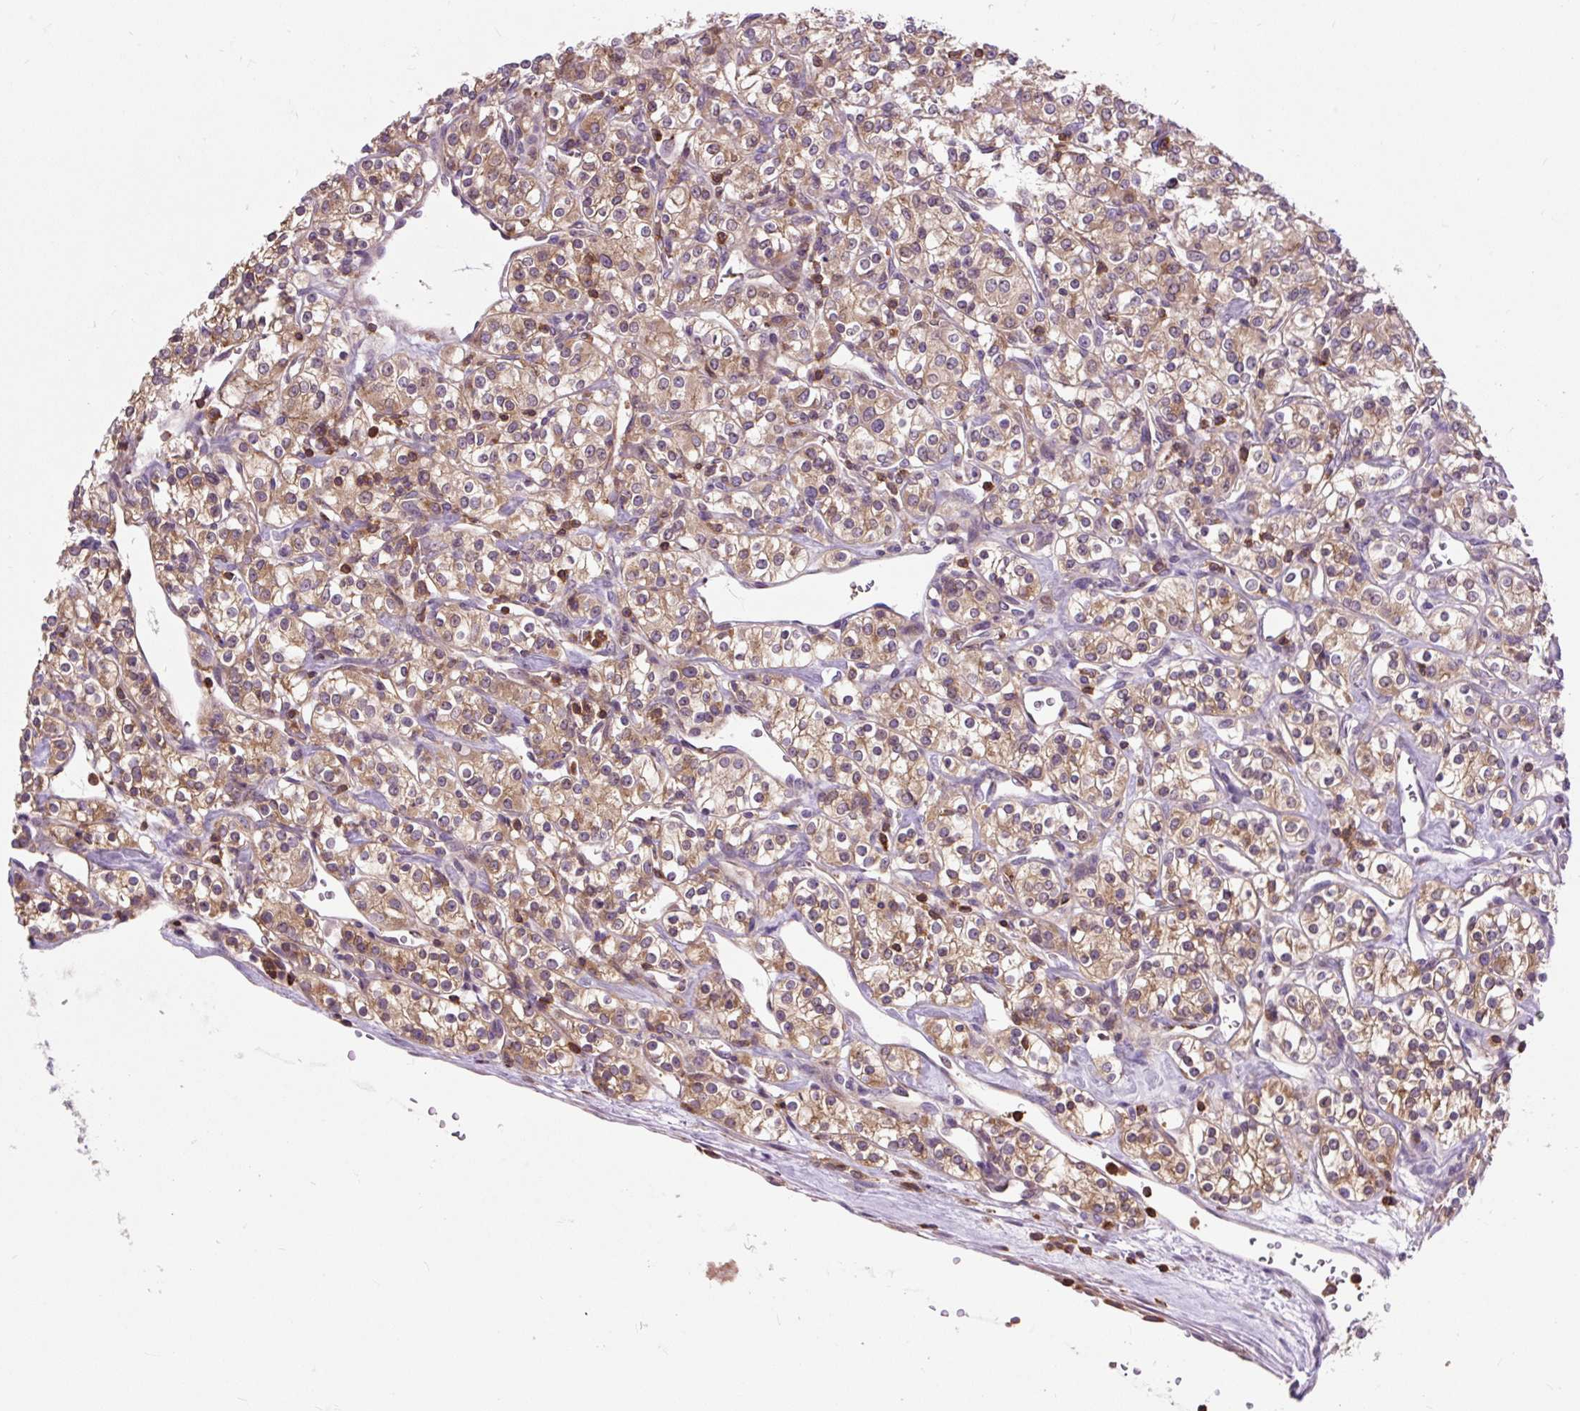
{"staining": {"intensity": "moderate", "quantity": ">75%", "location": "cytoplasmic/membranous"}, "tissue": "renal cancer", "cell_type": "Tumor cells", "image_type": "cancer", "snomed": [{"axis": "morphology", "description": "Adenocarcinoma, NOS"}, {"axis": "topography", "description": "Kidney"}], "caption": "This is an image of immunohistochemistry (IHC) staining of adenocarcinoma (renal), which shows moderate expression in the cytoplasmic/membranous of tumor cells.", "gene": "CISD3", "patient": {"sex": "male", "age": 77}}